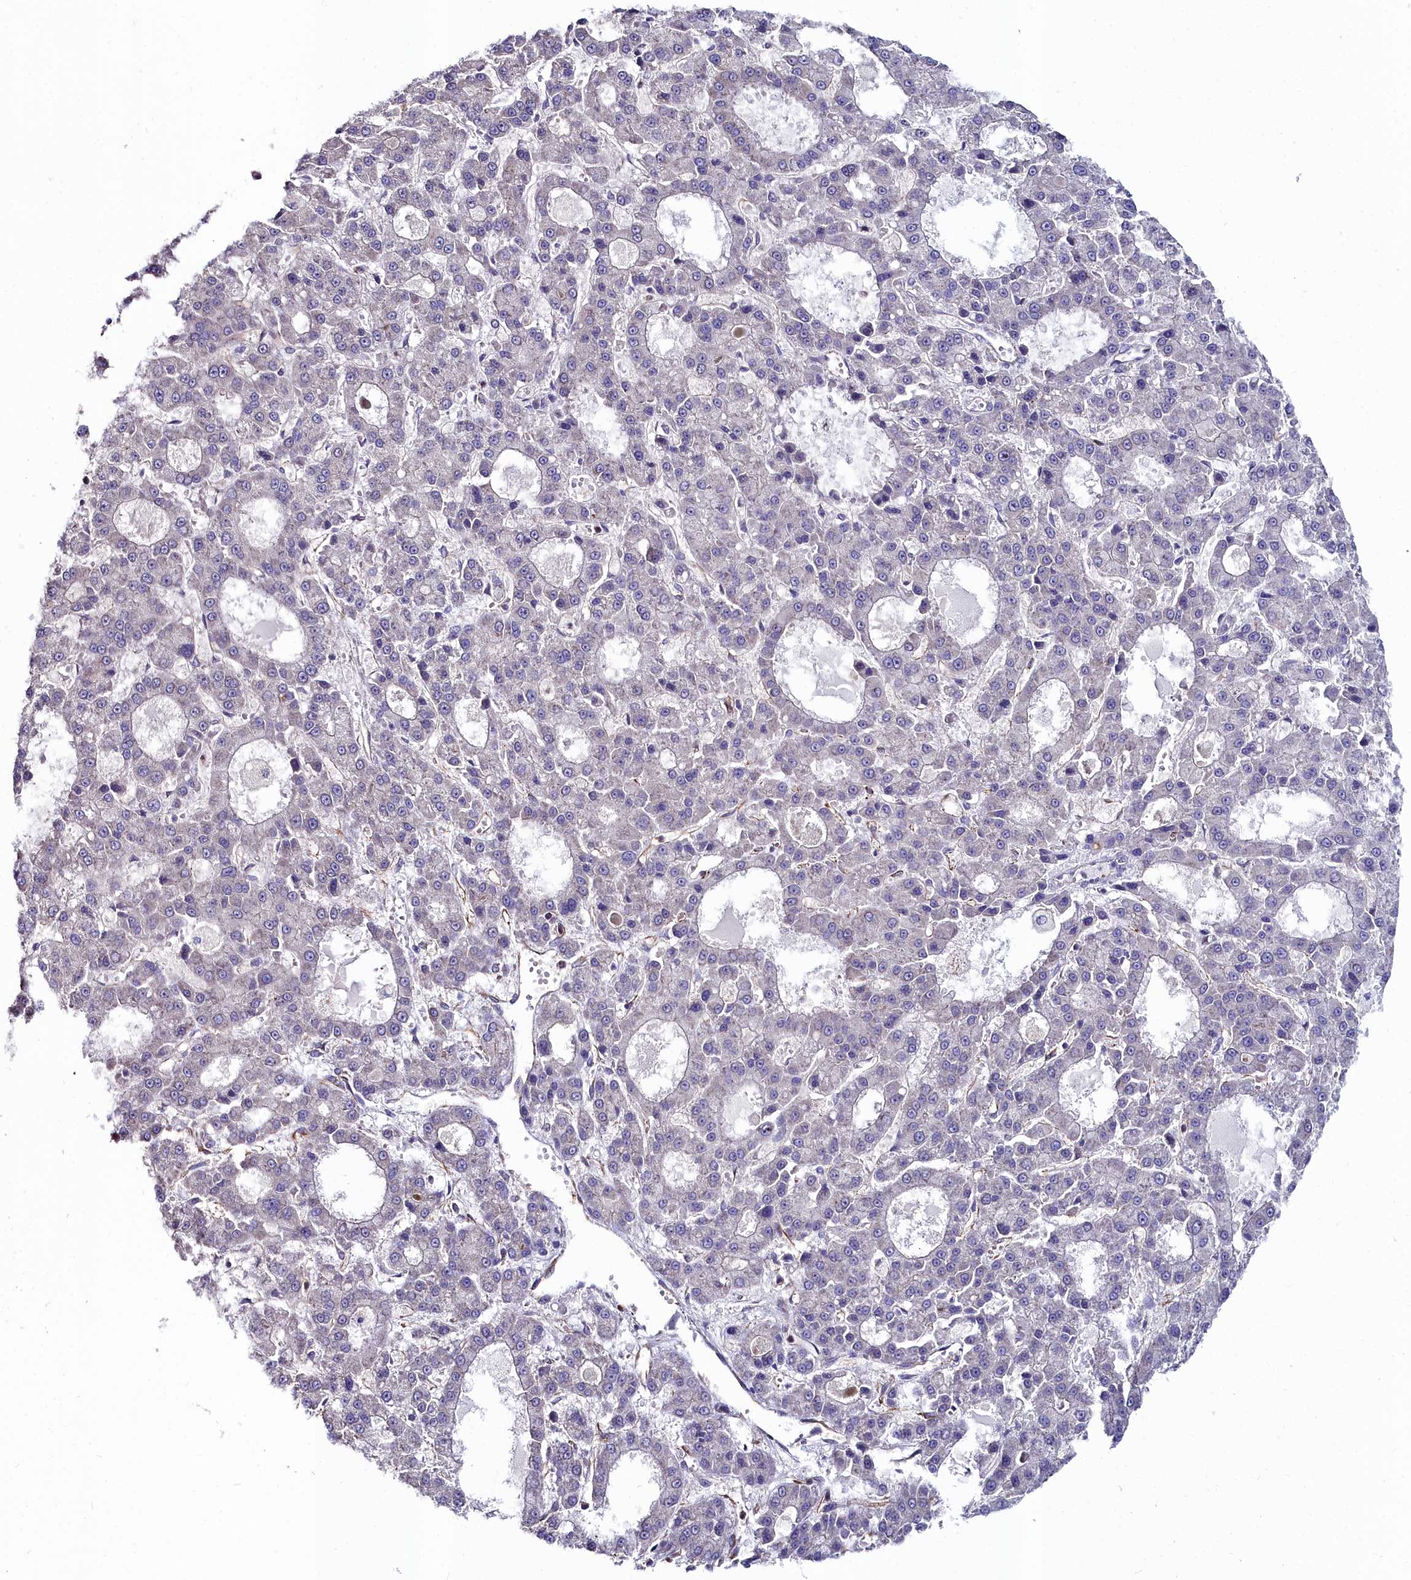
{"staining": {"intensity": "negative", "quantity": "none", "location": "none"}, "tissue": "liver cancer", "cell_type": "Tumor cells", "image_type": "cancer", "snomed": [{"axis": "morphology", "description": "Carcinoma, Hepatocellular, NOS"}, {"axis": "topography", "description": "Liver"}], "caption": "Tumor cells show no significant staining in hepatocellular carcinoma (liver).", "gene": "C4orf19", "patient": {"sex": "male", "age": 70}}